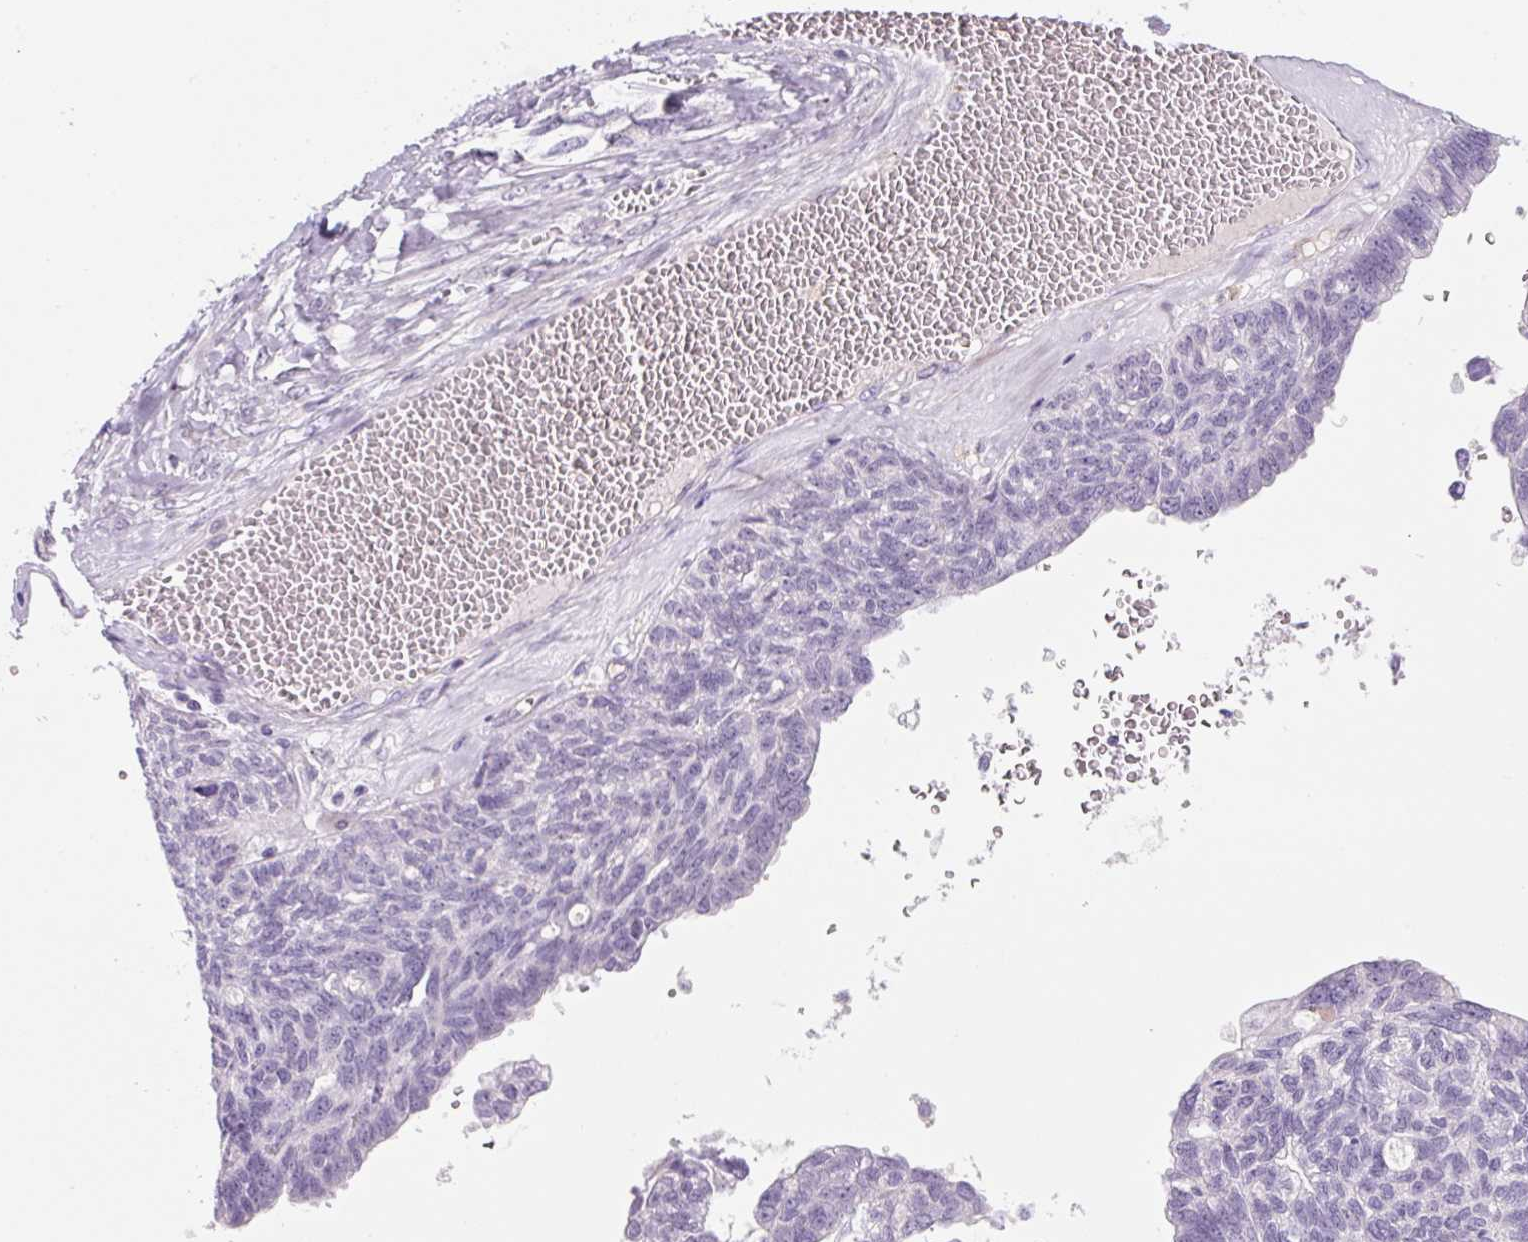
{"staining": {"intensity": "negative", "quantity": "none", "location": "none"}, "tissue": "ovarian cancer", "cell_type": "Tumor cells", "image_type": "cancer", "snomed": [{"axis": "morphology", "description": "Cystadenocarcinoma, serous, NOS"}, {"axis": "topography", "description": "Ovary"}], "caption": "High magnification brightfield microscopy of ovarian cancer (serous cystadenocarcinoma) stained with DAB (brown) and counterstained with hematoxylin (blue): tumor cells show no significant staining.", "gene": "CCL25", "patient": {"sex": "female", "age": 79}}